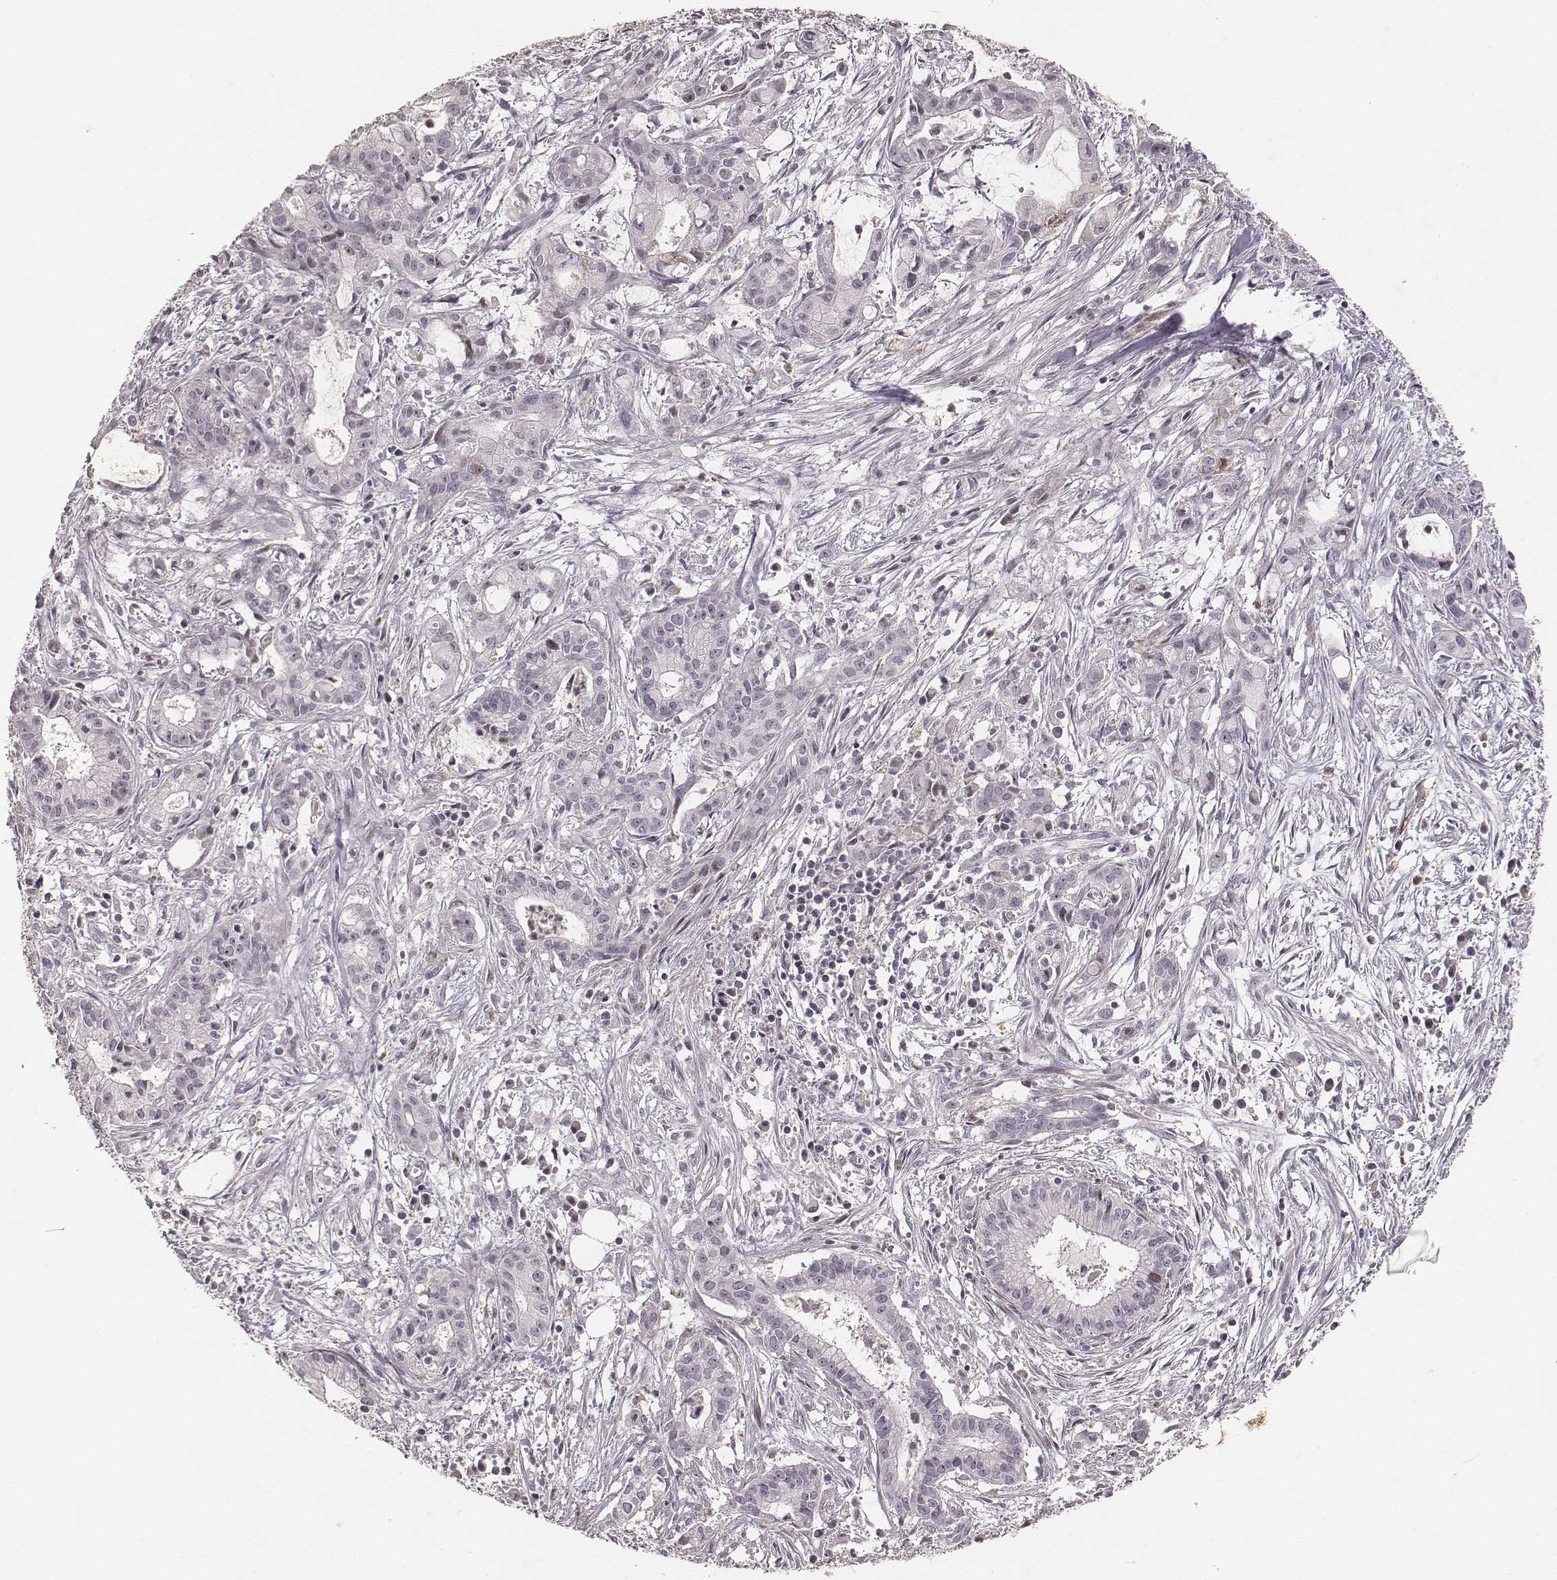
{"staining": {"intensity": "negative", "quantity": "none", "location": "none"}, "tissue": "pancreatic cancer", "cell_type": "Tumor cells", "image_type": "cancer", "snomed": [{"axis": "morphology", "description": "Adenocarcinoma, NOS"}, {"axis": "topography", "description": "Pancreas"}], "caption": "Protein analysis of pancreatic cancer displays no significant staining in tumor cells.", "gene": "MADCAM1", "patient": {"sex": "male", "age": 48}}